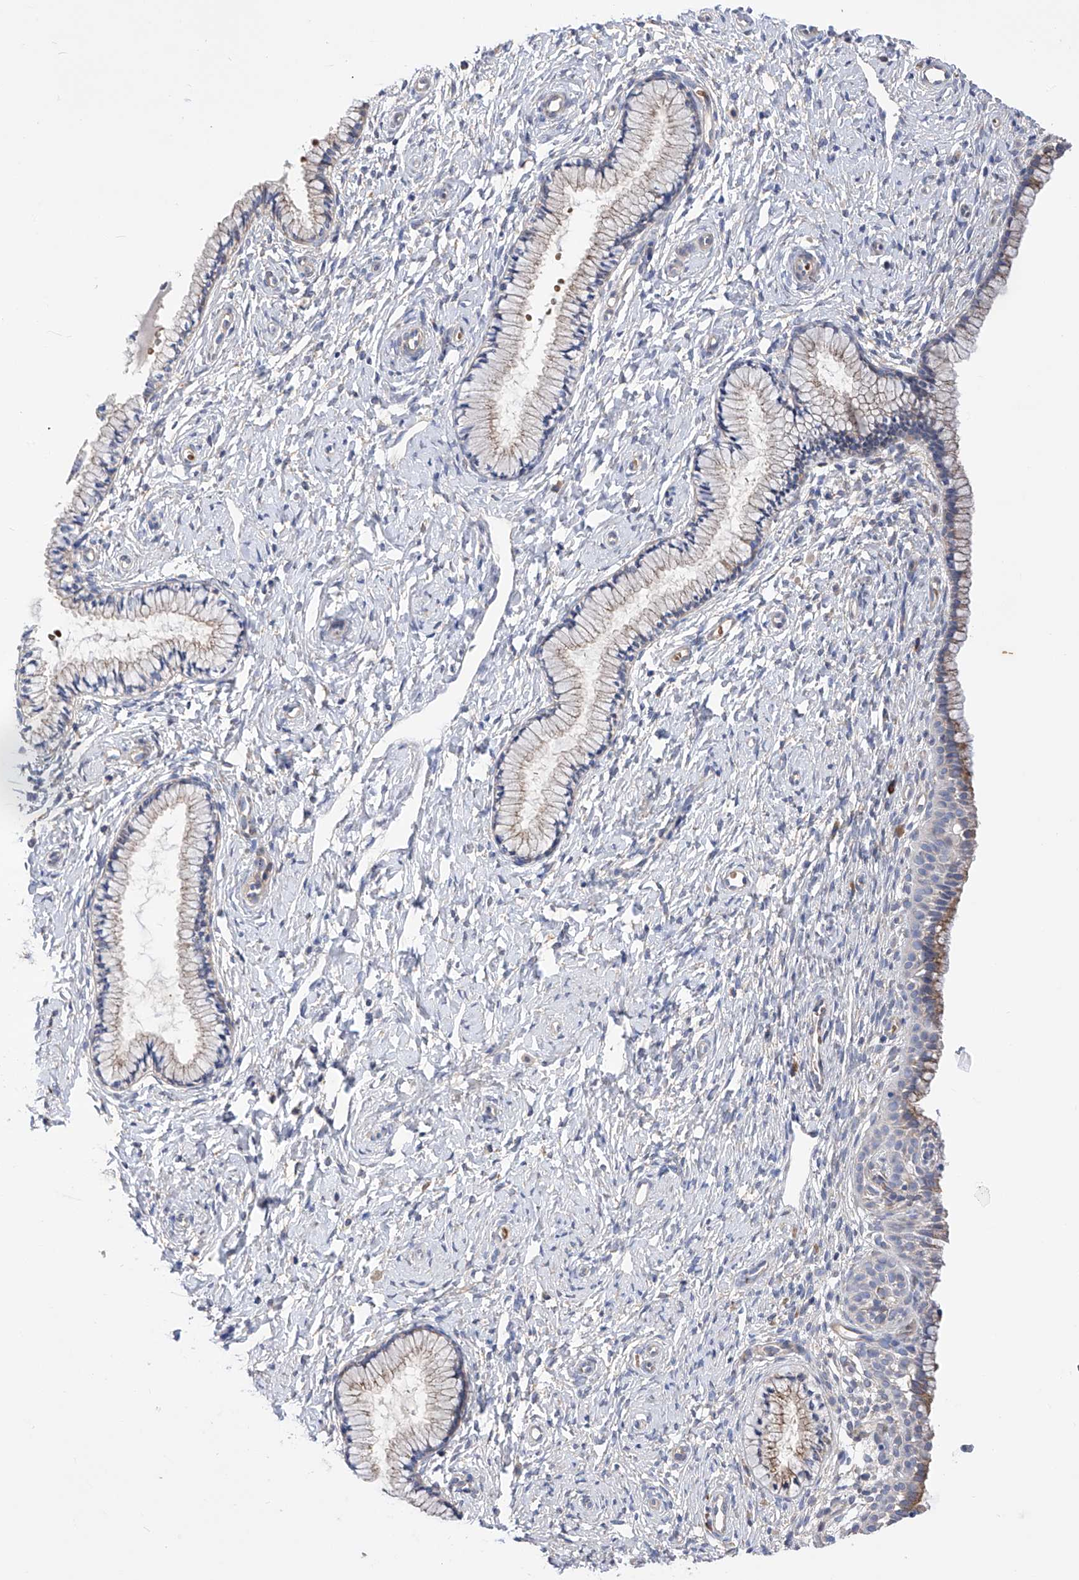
{"staining": {"intensity": "weak", "quantity": "25%-75%", "location": "cytoplasmic/membranous"}, "tissue": "cervix", "cell_type": "Glandular cells", "image_type": "normal", "snomed": [{"axis": "morphology", "description": "Normal tissue, NOS"}, {"axis": "topography", "description": "Cervix"}], "caption": "The photomicrograph exhibits immunohistochemical staining of unremarkable cervix. There is weak cytoplasmic/membranous staining is present in approximately 25%-75% of glandular cells. The staining was performed using DAB (3,3'-diaminobenzidine), with brown indicating positive protein expression. Nuclei are stained blue with hematoxylin.", "gene": "NFATC4", "patient": {"sex": "female", "age": 33}}